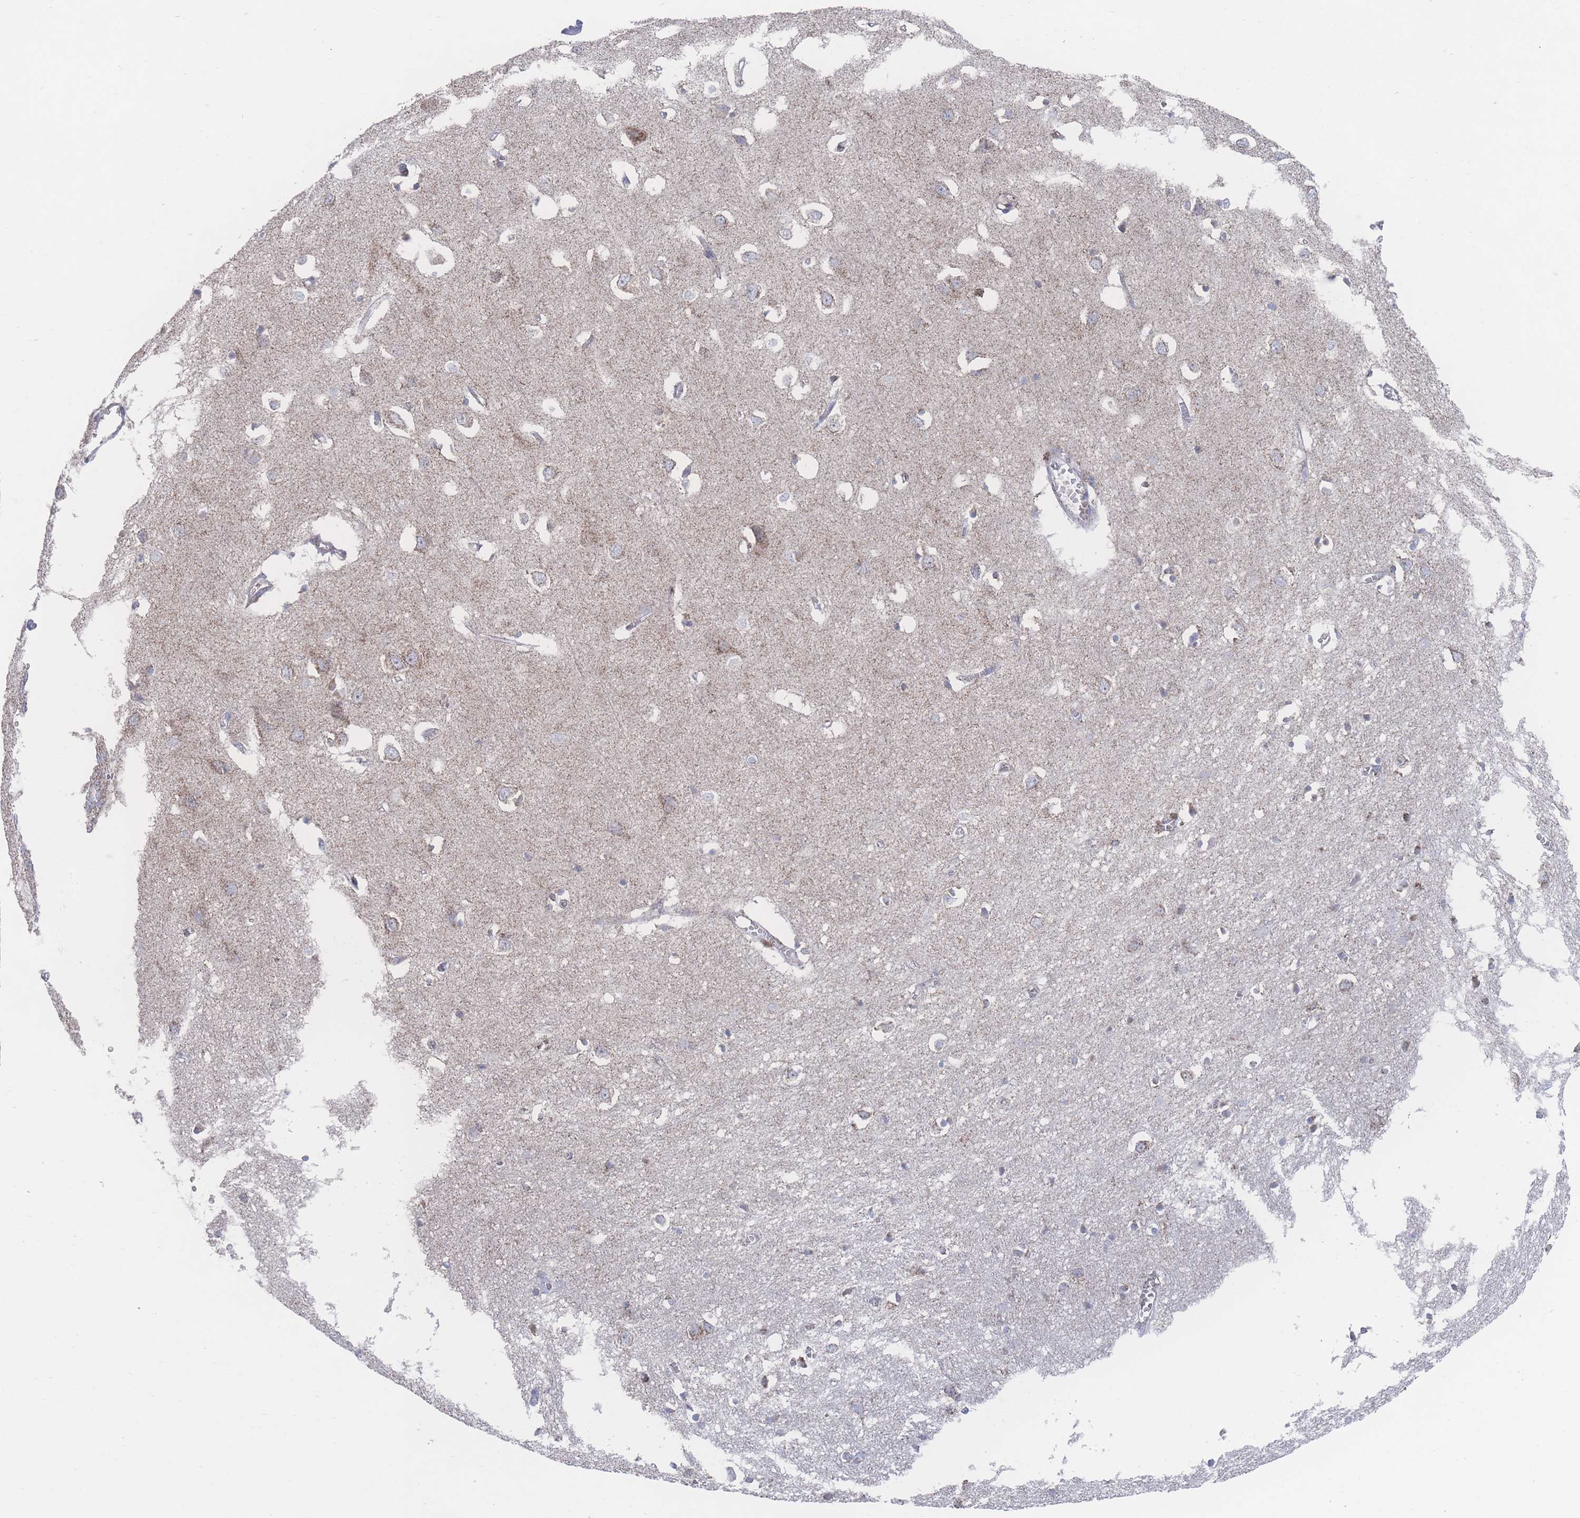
{"staining": {"intensity": "moderate", "quantity": ">75%", "location": "cytoplasmic/membranous"}, "tissue": "cerebral cortex", "cell_type": "Endothelial cells", "image_type": "normal", "snomed": [{"axis": "morphology", "description": "Normal tissue, NOS"}, {"axis": "topography", "description": "Cerebral cortex"}], "caption": "Immunohistochemical staining of normal human cerebral cortex reveals >75% levels of moderate cytoplasmic/membranous protein expression in approximately >75% of endothelial cells. (Stains: DAB (3,3'-diaminobenzidine) in brown, nuclei in blue, Microscopy: brightfield microscopy at high magnification).", "gene": "PEX14", "patient": {"sex": "female", "age": 64}}